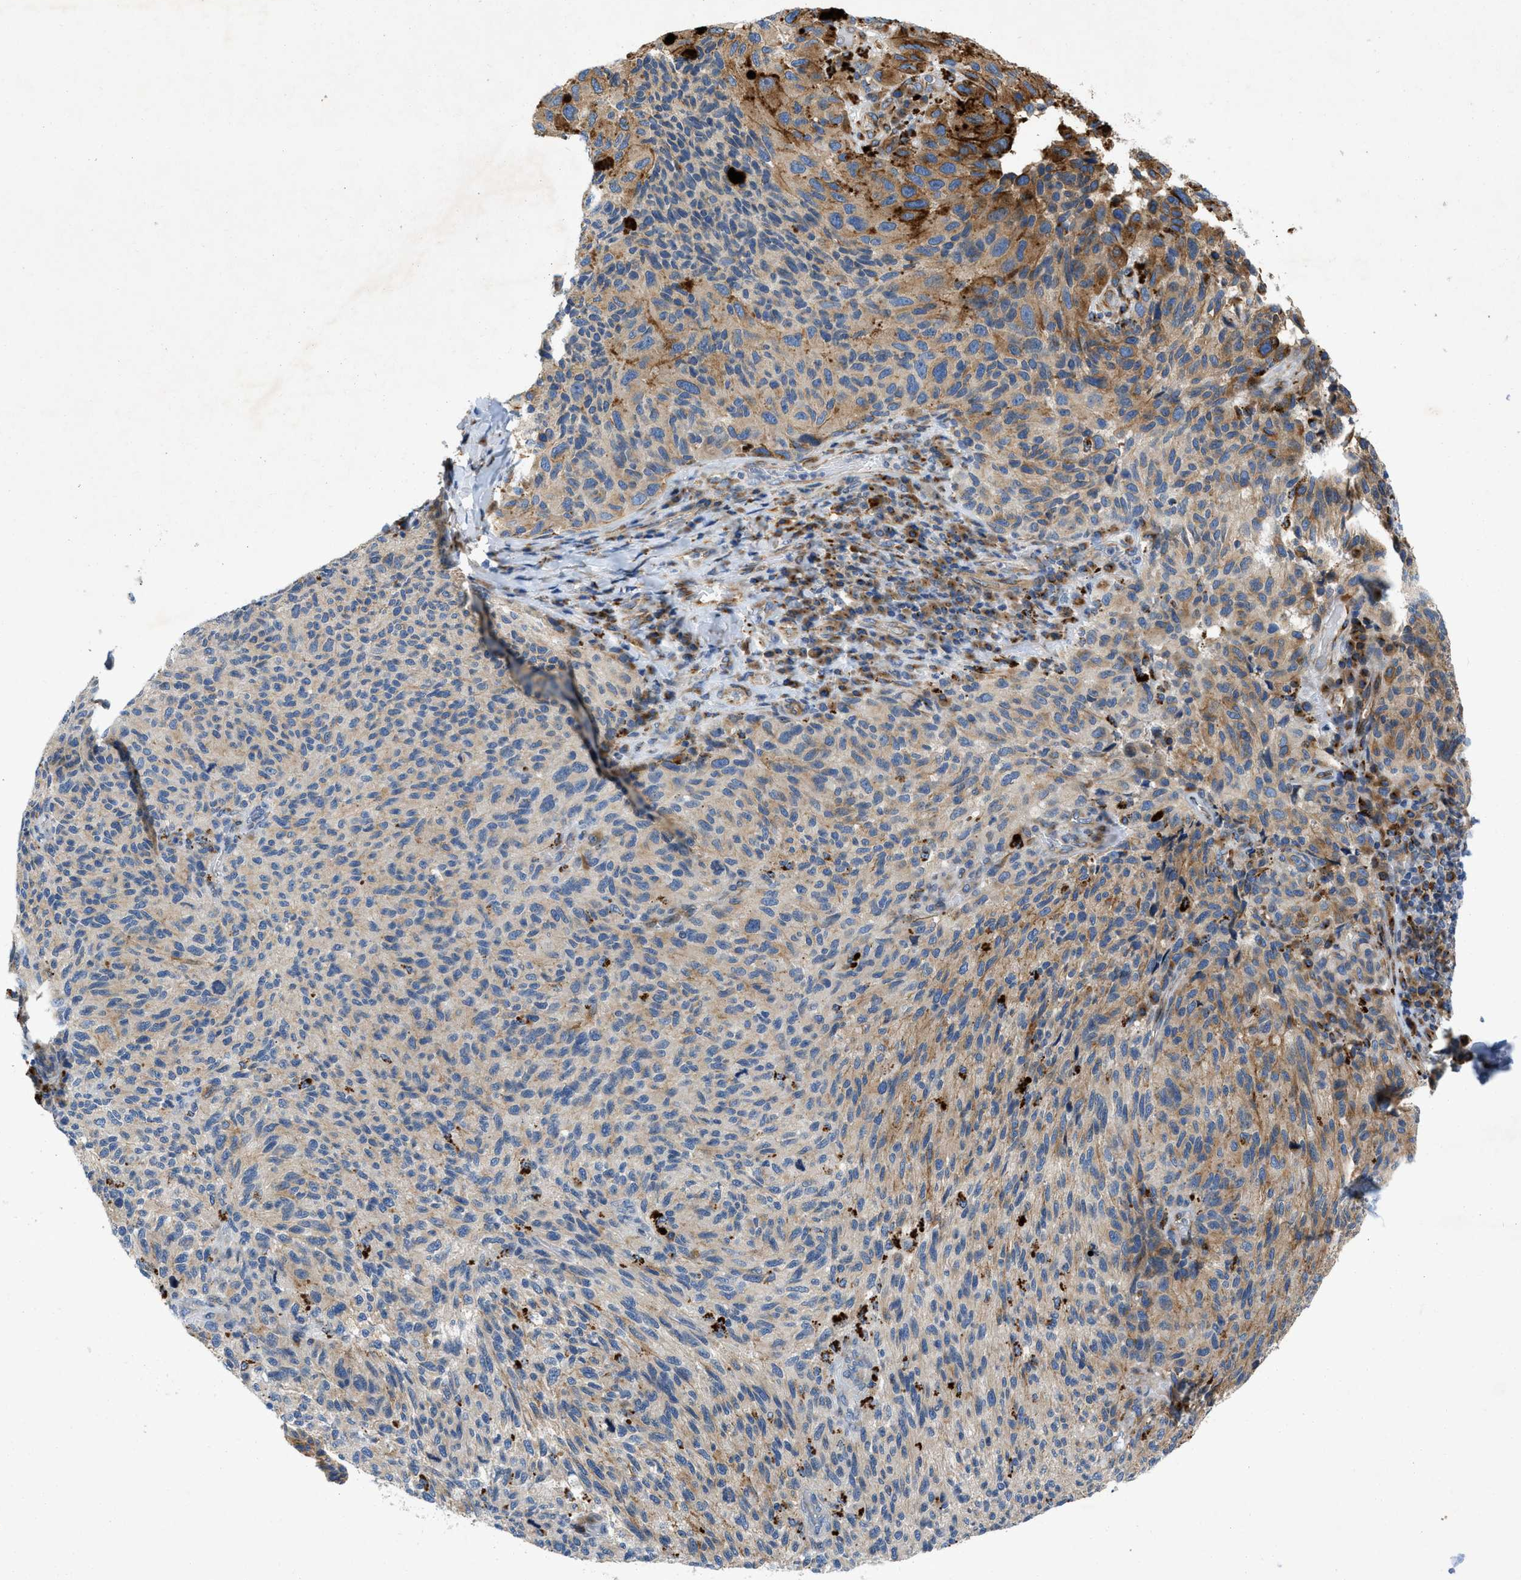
{"staining": {"intensity": "moderate", "quantity": "25%-75%", "location": "cytoplasmic/membranous"}, "tissue": "melanoma", "cell_type": "Tumor cells", "image_type": "cancer", "snomed": [{"axis": "morphology", "description": "Malignant melanoma, NOS"}, {"axis": "topography", "description": "Skin"}], "caption": "A brown stain shows moderate cytoplasmic/membranous expression of a protein in melanoma tumor cells. The staining was performed using DAB (3,3'-diaminobenzidine), with brown indicating positive protein expression. Nuclei are stained blue with hematoxylin.", "gene": "TMEM248", "patient": {"sex": "female", "age": 73}}